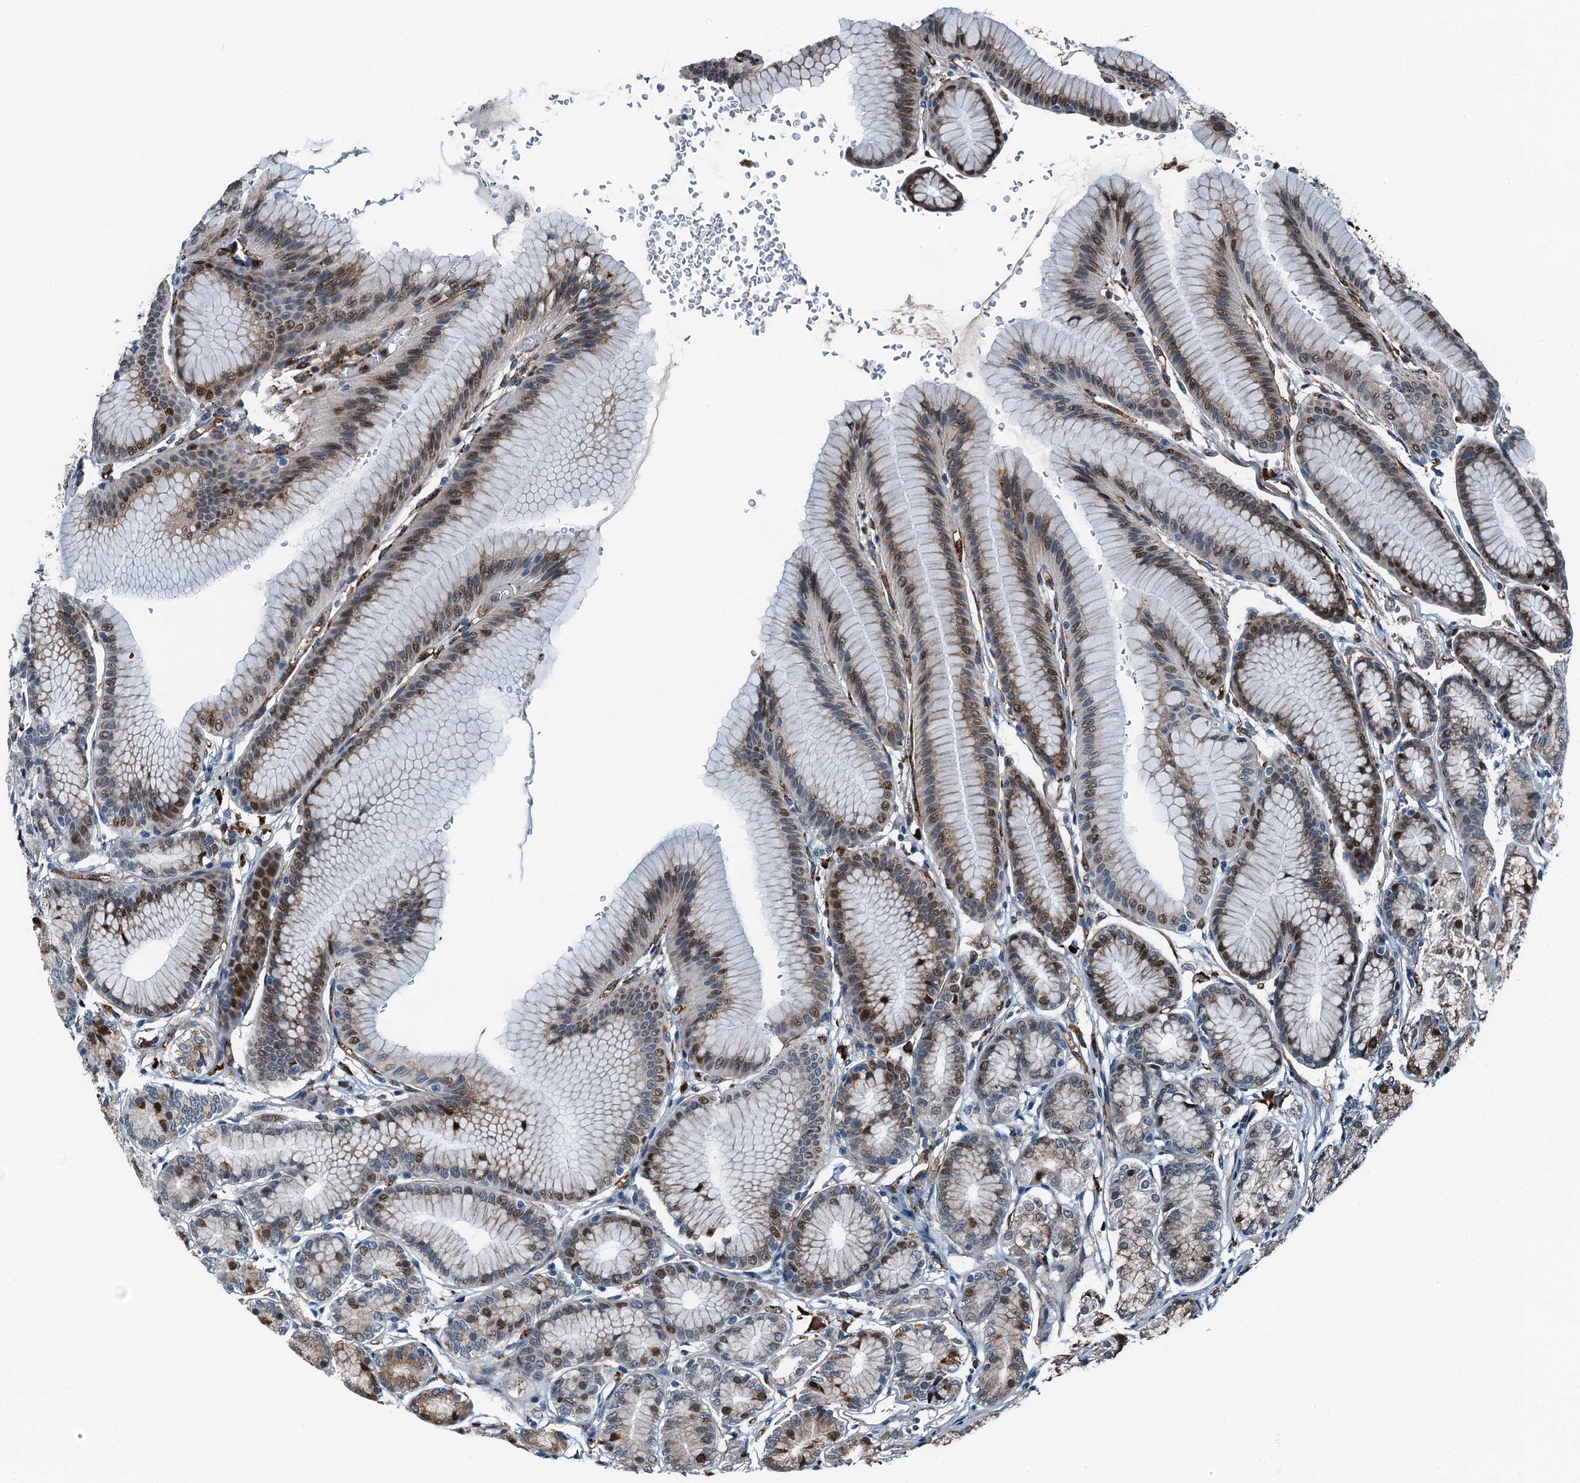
{"staining": {"intensity": "moderate", "quantity": ">75%", "location": "cytoplasmic/membranous,nuclear"}, "tissue": "stomach", "cell_type": "Glandular cells", "image_type": "normal", "snomed": [{"axis": "morphology", "description": "Normal tissue, NOS"}, {"axis": "morphology", "description": "Adenocarcinoma, NOS"}, {"axis": "morphology", "description": "Adenocarcinoma, High grade"}, {"axis": "topography", "description": "Stomach, upper"}, {"axis": "topography", "description": "Stomach"}], "caption": "A histopathology image of human stomach stained for a protein displays moderate cytoplasmic/membranous,nuclear brown staining in glandular cells.", "gene": "TAMALIN", "patient": {"sex": "female", "age": 65}}